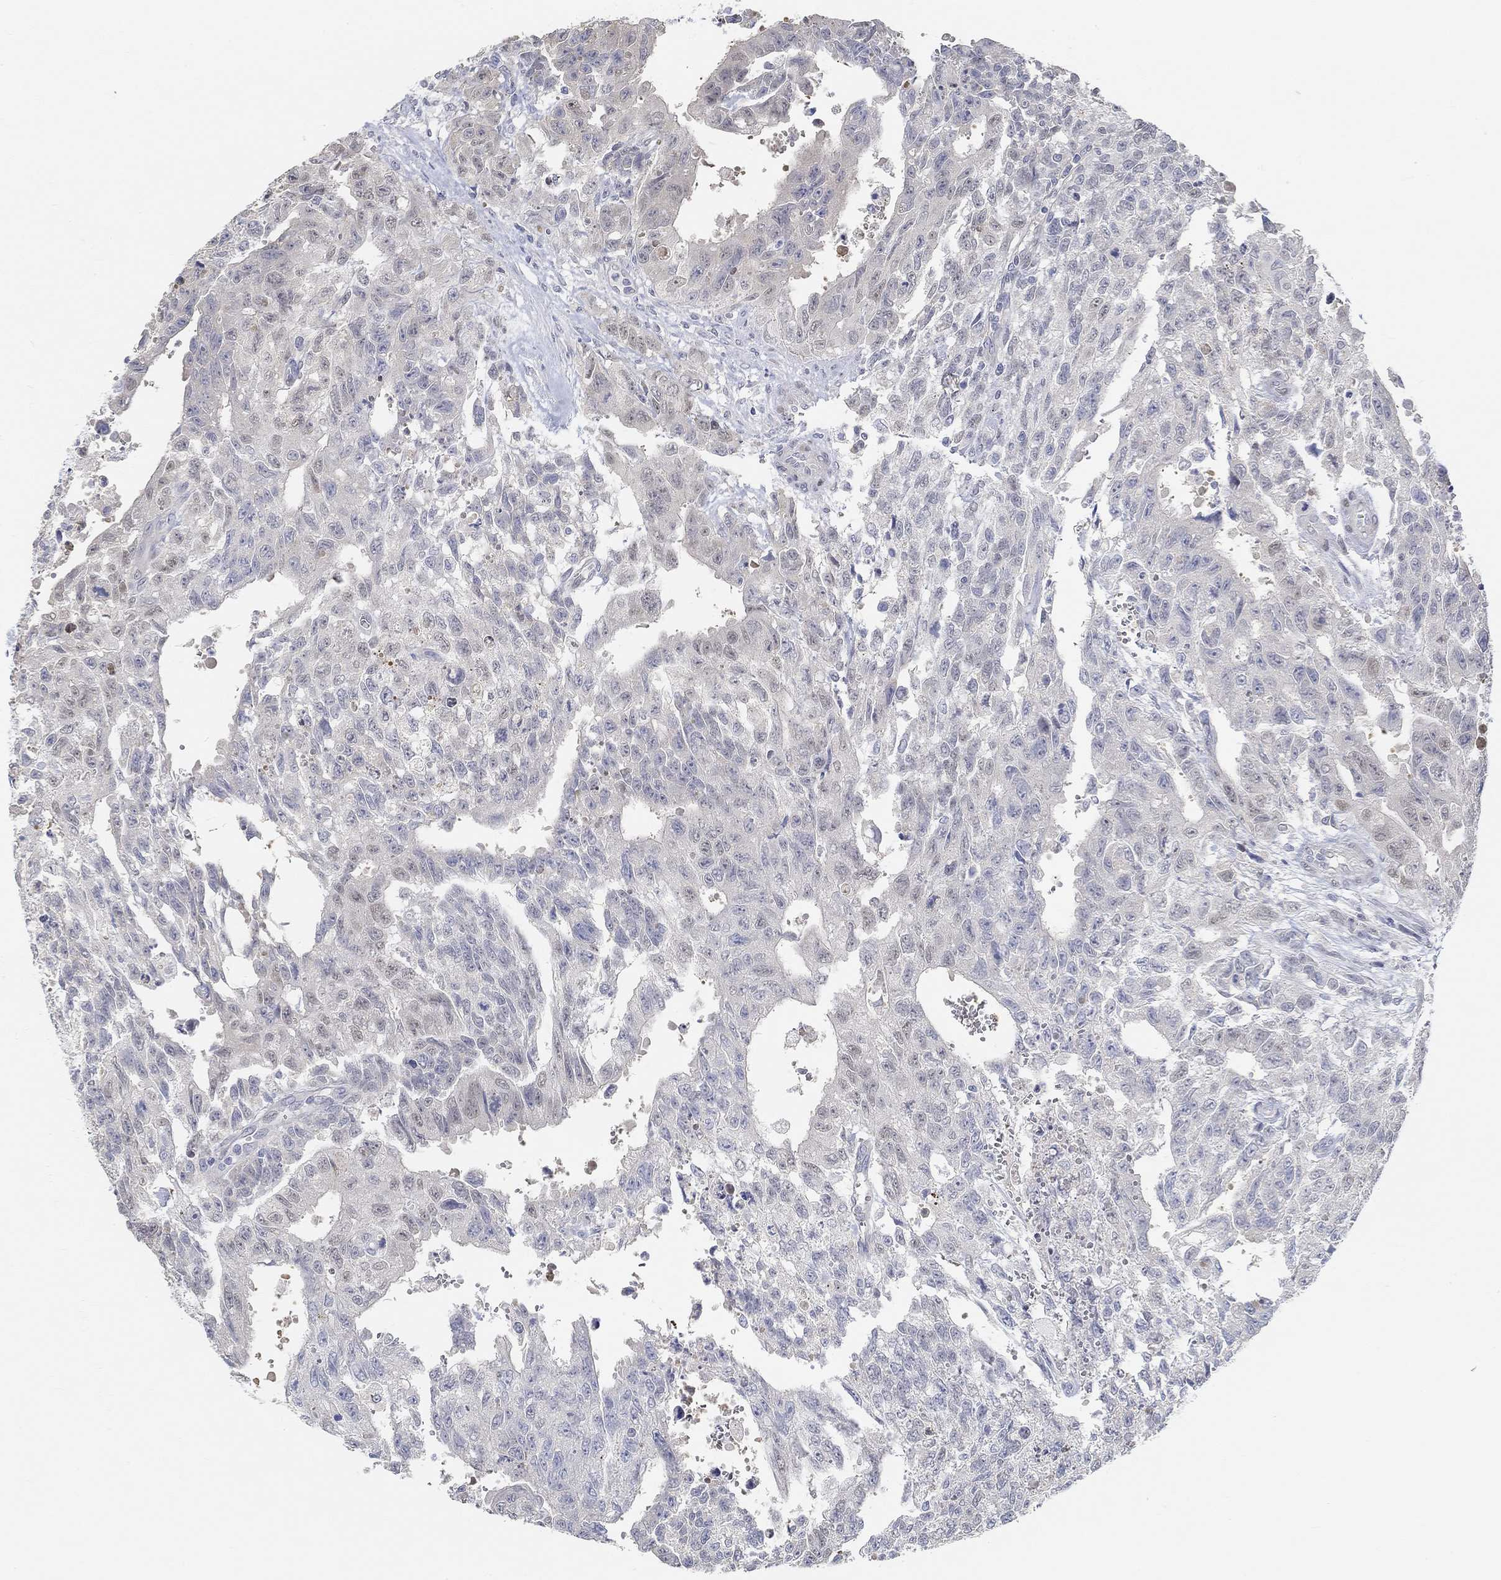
{"staining": {"intensity": "negative", "quantity": "none", "location": "none"}, "tissue": "testis cancer", "cell_type": "Tumor cells", "image_type": "cancer", "snomed": [{"axis": "morphology", "description": "Carcinoma, Embryonal, NOS"}, {"axis": "topography", "description": "Testis"}], "caption": "High magnification brightfield microscopy of testis cancer (embryonal carcinoma) stained with DAB (brown) and counterstained with hematoxylin (blue): tumor cells show no significant staining. (Brightfield microscopy of DAB immunohistochemistry at high magnification).", "gene": "SNTG2", "patient": {"sex": "male", "age": 24}}